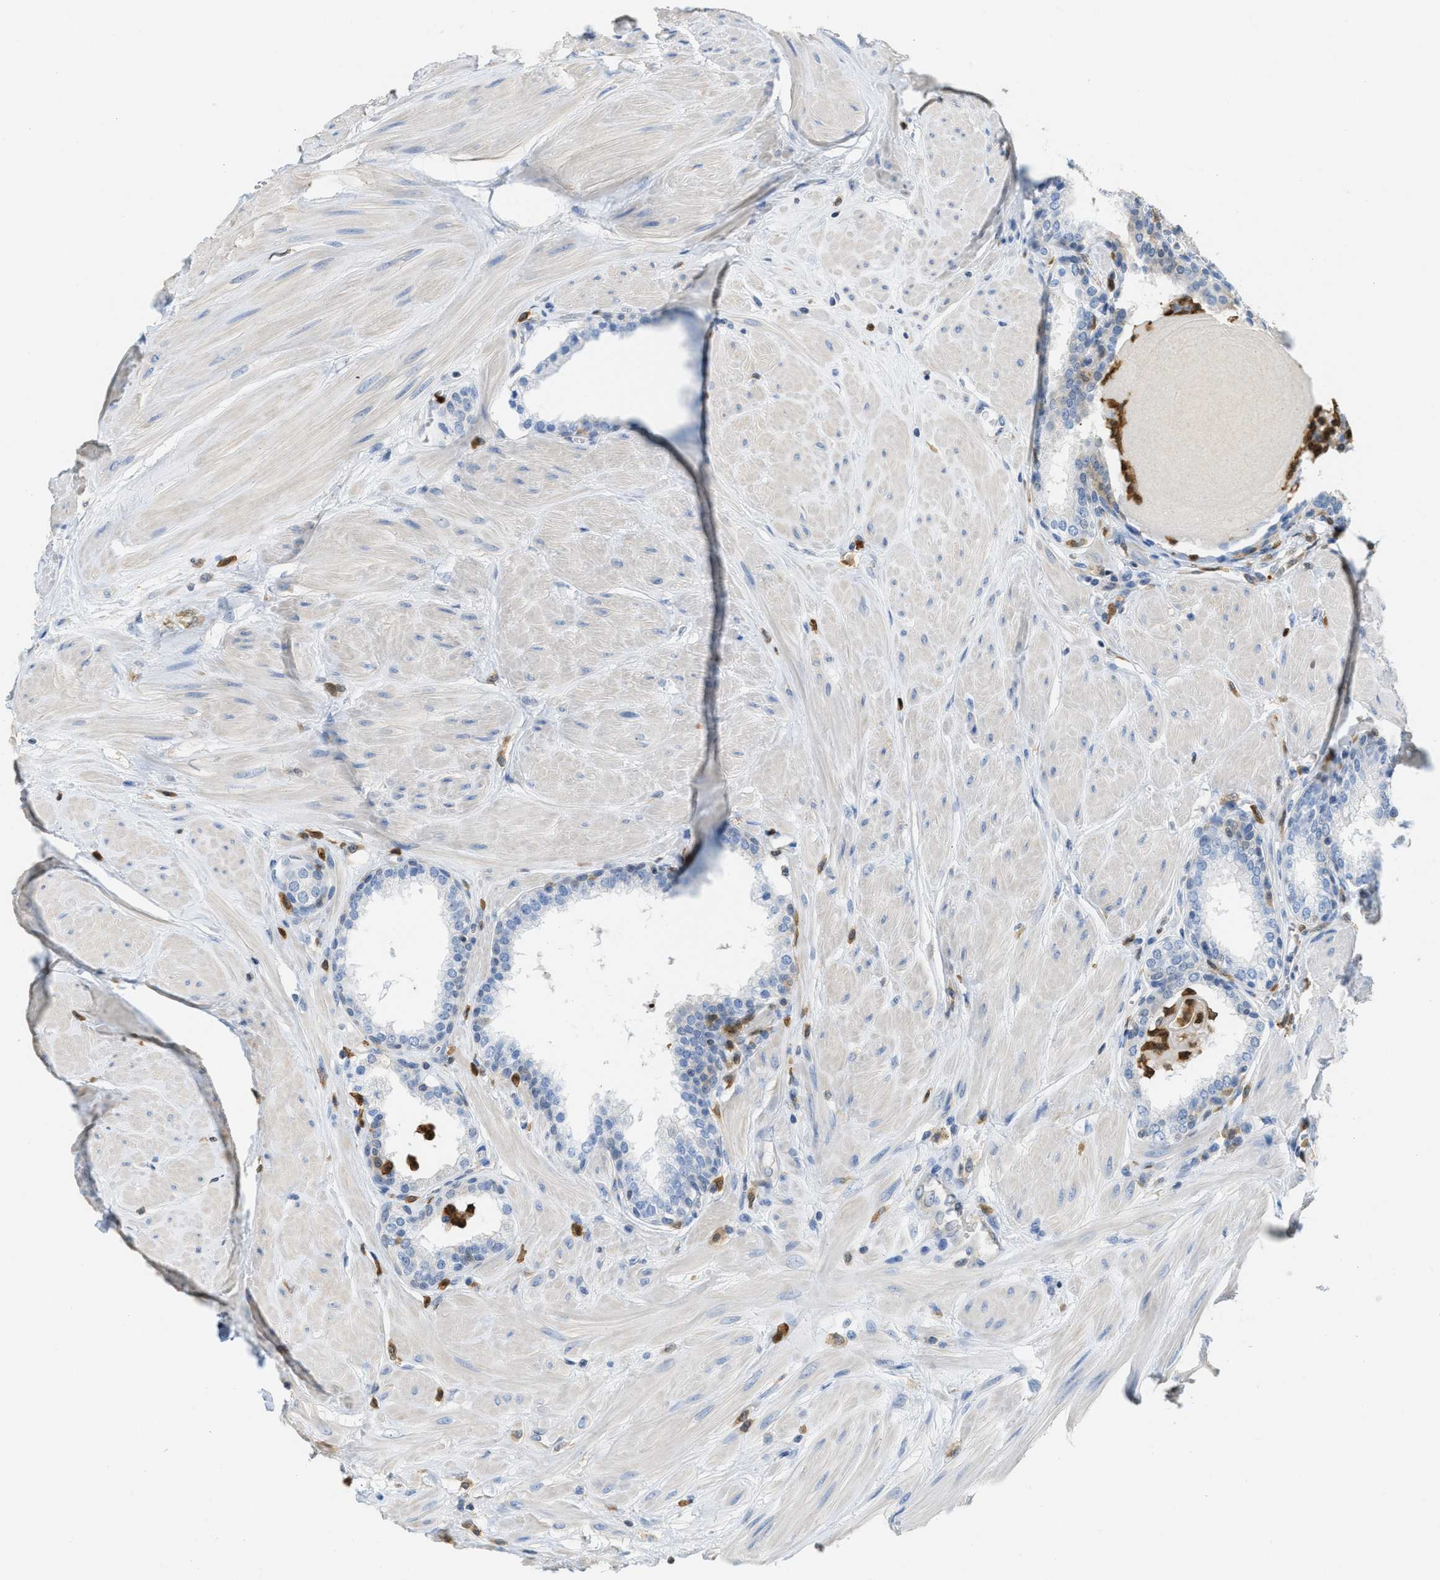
{"staining": {"intensity": "weak", "quantity": "<25%", "location": "cytoplasmic/membranous"}, "tissue": "prostate", "cell_type": "Glandular cells", "image_type": "normal", "snomed": [{"axis": "morphology", "description": "Normal tissue, NOS"}, {"axis": "topography", "description": "Prostate"}], "caption": "DAB immunohistochemical staining of normal prostate exhibits no significant staining in glandular cells. The staining is performed using DAB (3,3'-diaminobenzidine) brown chromogen with nuclei counter-stained in using hematoxylin.", "gene": "SERPINB1", "patient": {"sex": "male", "age": 51}}